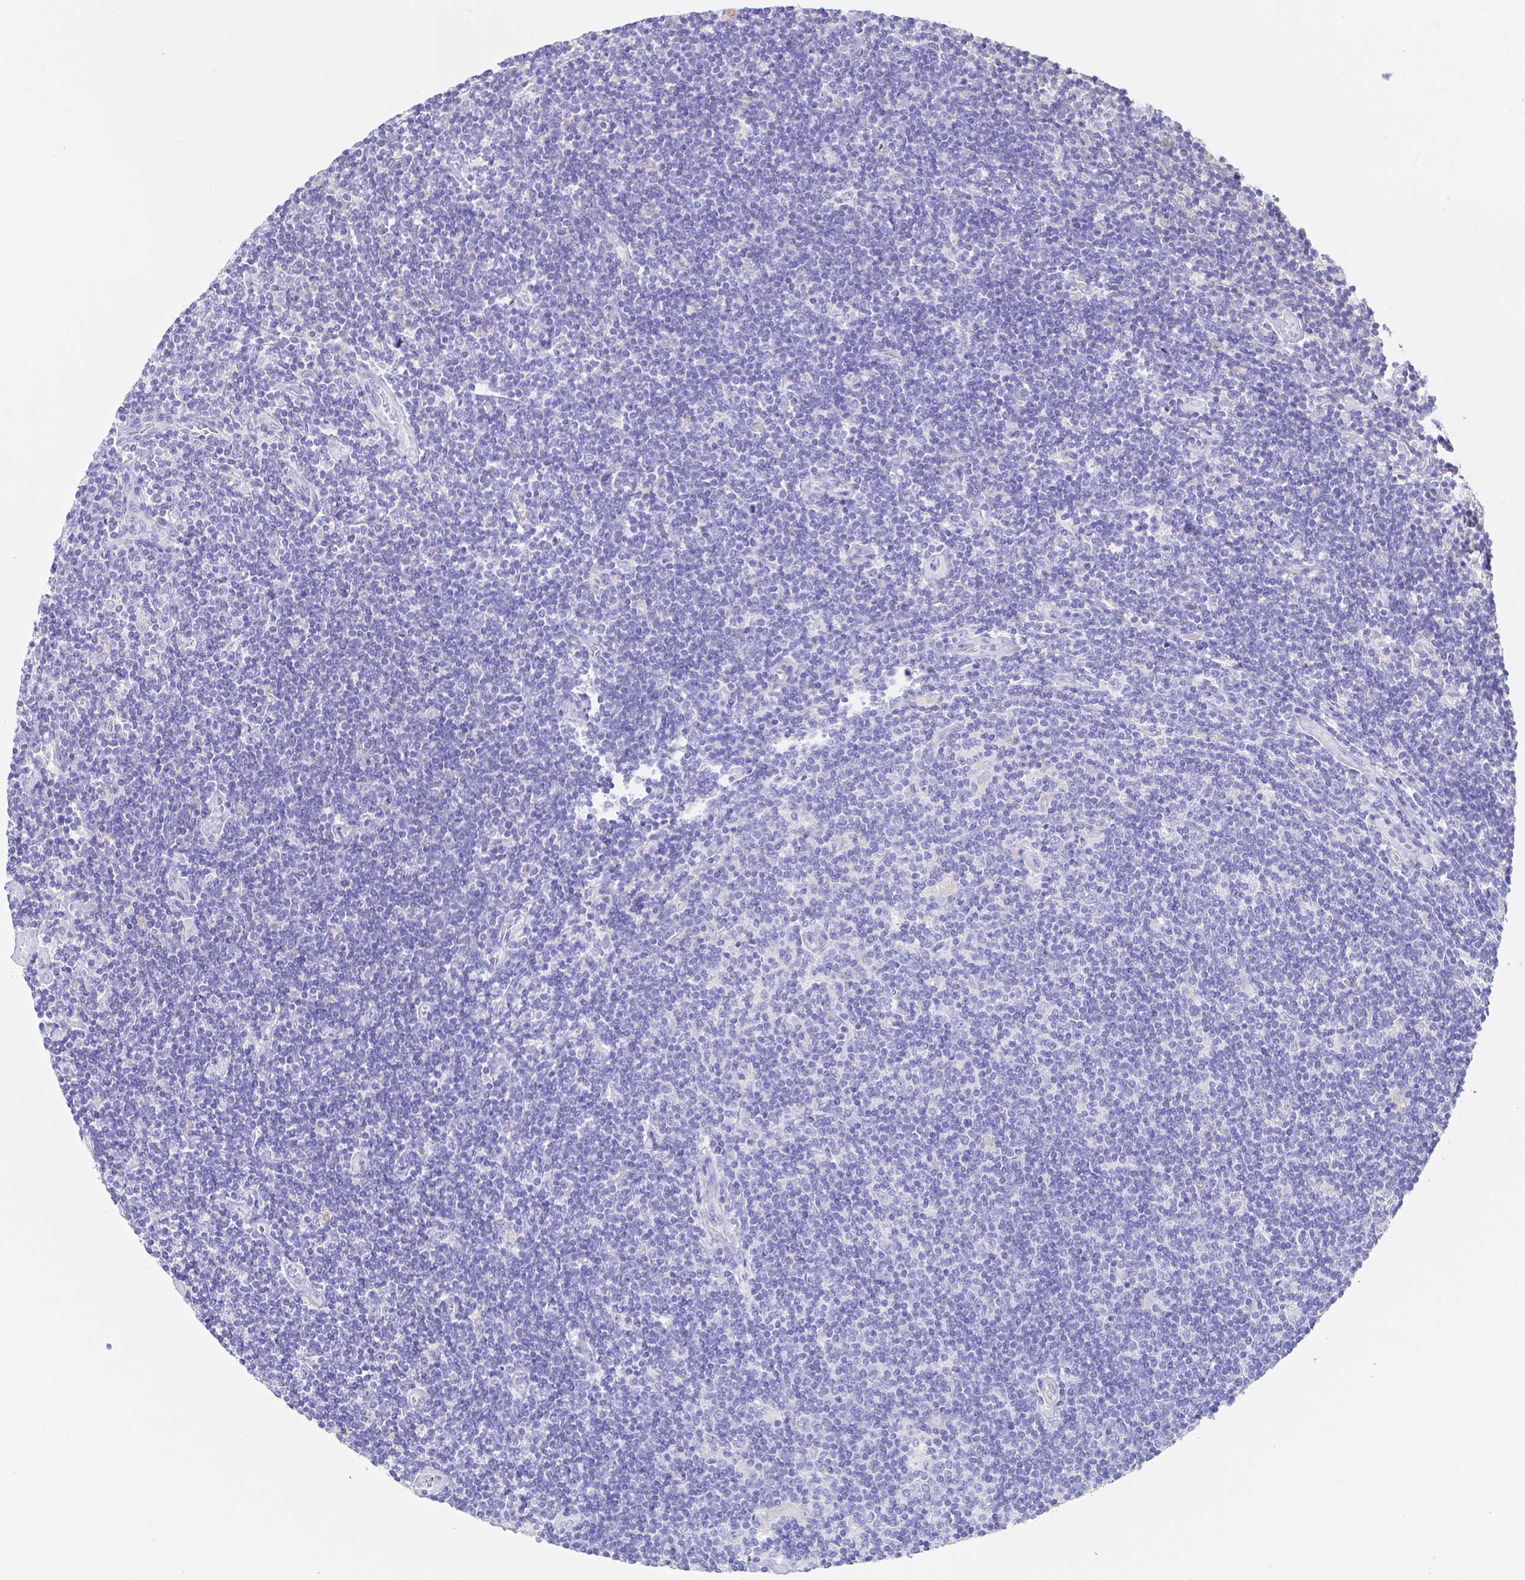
{"staining": {"intensity": "negative", "quantity": "none", "location": "none"}, "tissue": "lymphoma", "cell_type": "Tumor cells", "image_type": "cancer", "snomed": [{"axis": "morphology", "description": "Hodgkin's disease, NOS"}, {"axis": "topography", "description": "Lymph node"}], "caption": "There is no significant staining in tumor cells of Hodgkin's disease. Nuclei are stained in blue.", "gene": "ZG16B", "patient": {"sex": "male", "age": 40}}